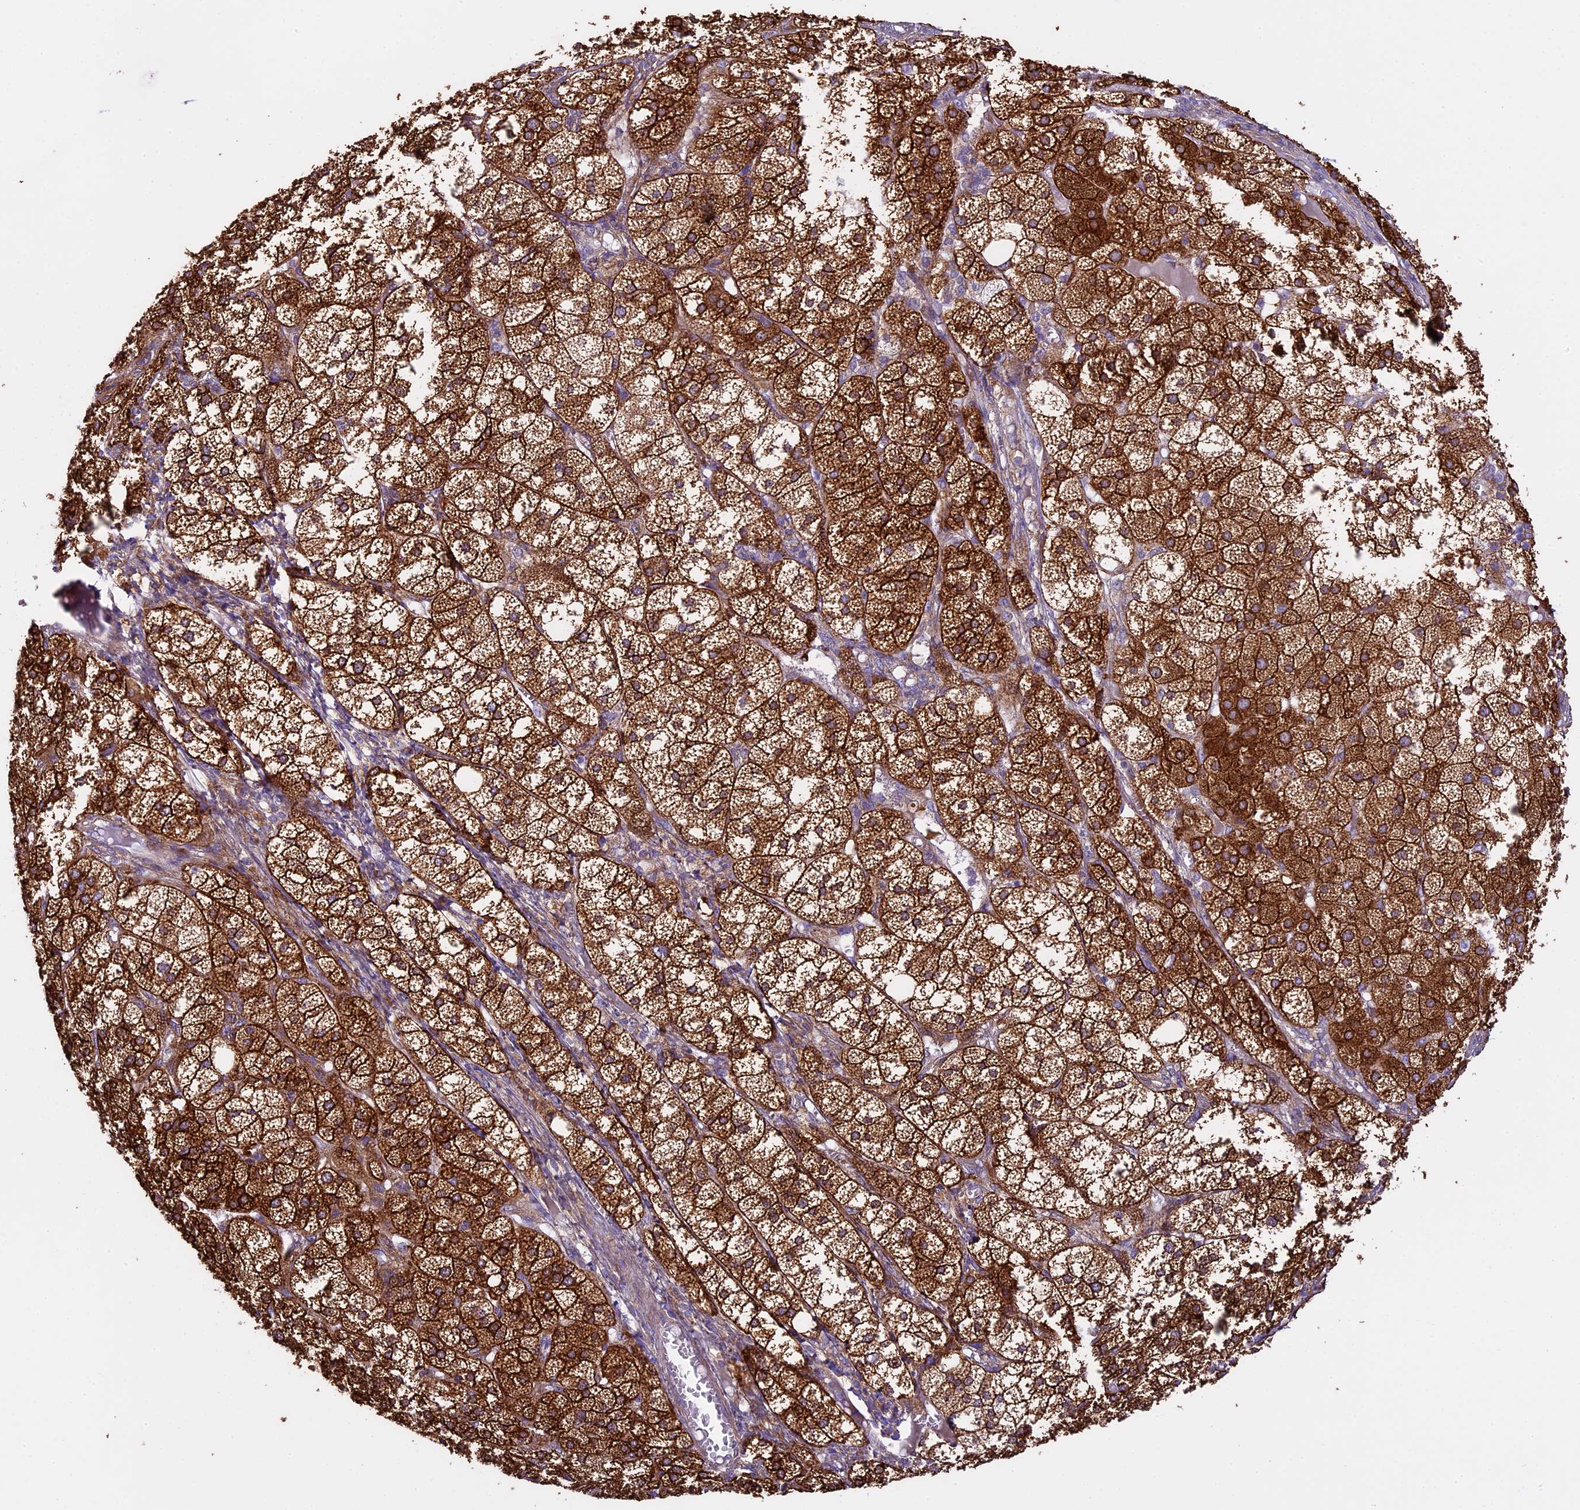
{"staining": {"intensity": "strong", "quantity": ">75%", "location": "cytoplasmic/membranous"}, "tissue": "adrenal gland", "cell_type": "Glandular cells", "image_type": "normal", "snomed": [{"axis": "morphology", "description": "Normal tissue, NOS"}, {"axis": "topography", "description": "Adrenal gland"}], "caption": "Protein expression by IHC demonstrates strong cytoplasmic/membranous positivity in approximately >75% of glandular cells in unremarkable adrenal gland.", "gene": "SPIRE1", "patient": {"sex": "female", "age": 61}}